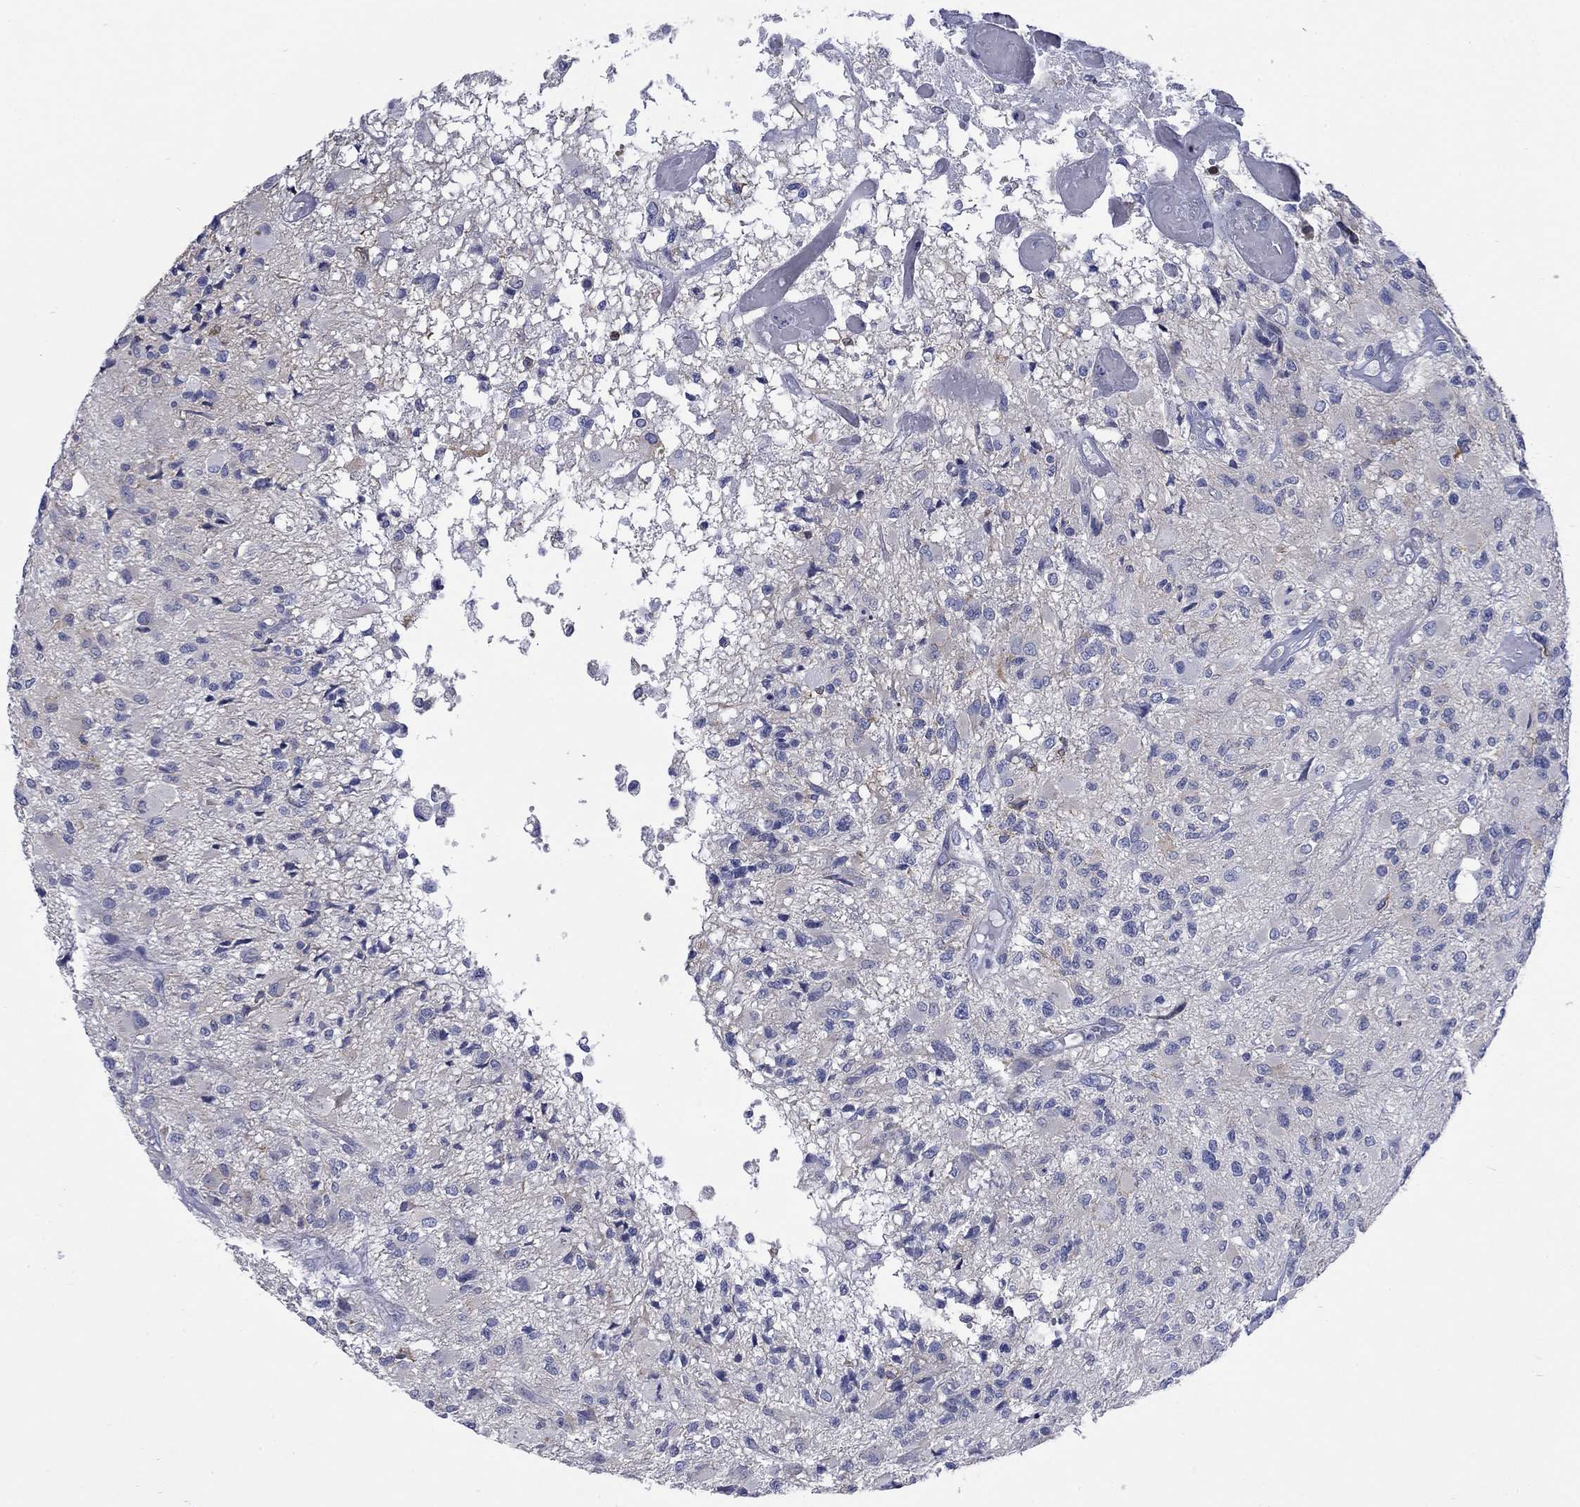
{"staining": {"intensity": "negative", "quantity": "none", "location": "none"}, "tissue": "glioma", "cell_type": "Tumor cells", "image_type": "cancer", "snomed": [{"axis": "morphology", "description": "Glioma, malignant, High grade"}, {"axis": "topography", "description": "Brain"}], "caption": "IHC image of malignant glioma (high-grade) stained for a protein (brown), which displays no expression in tumor cells. Nuclei are stained in blue.", "gene": "IGF2BP3", "patient": {"sex": "female", "age": 63}}